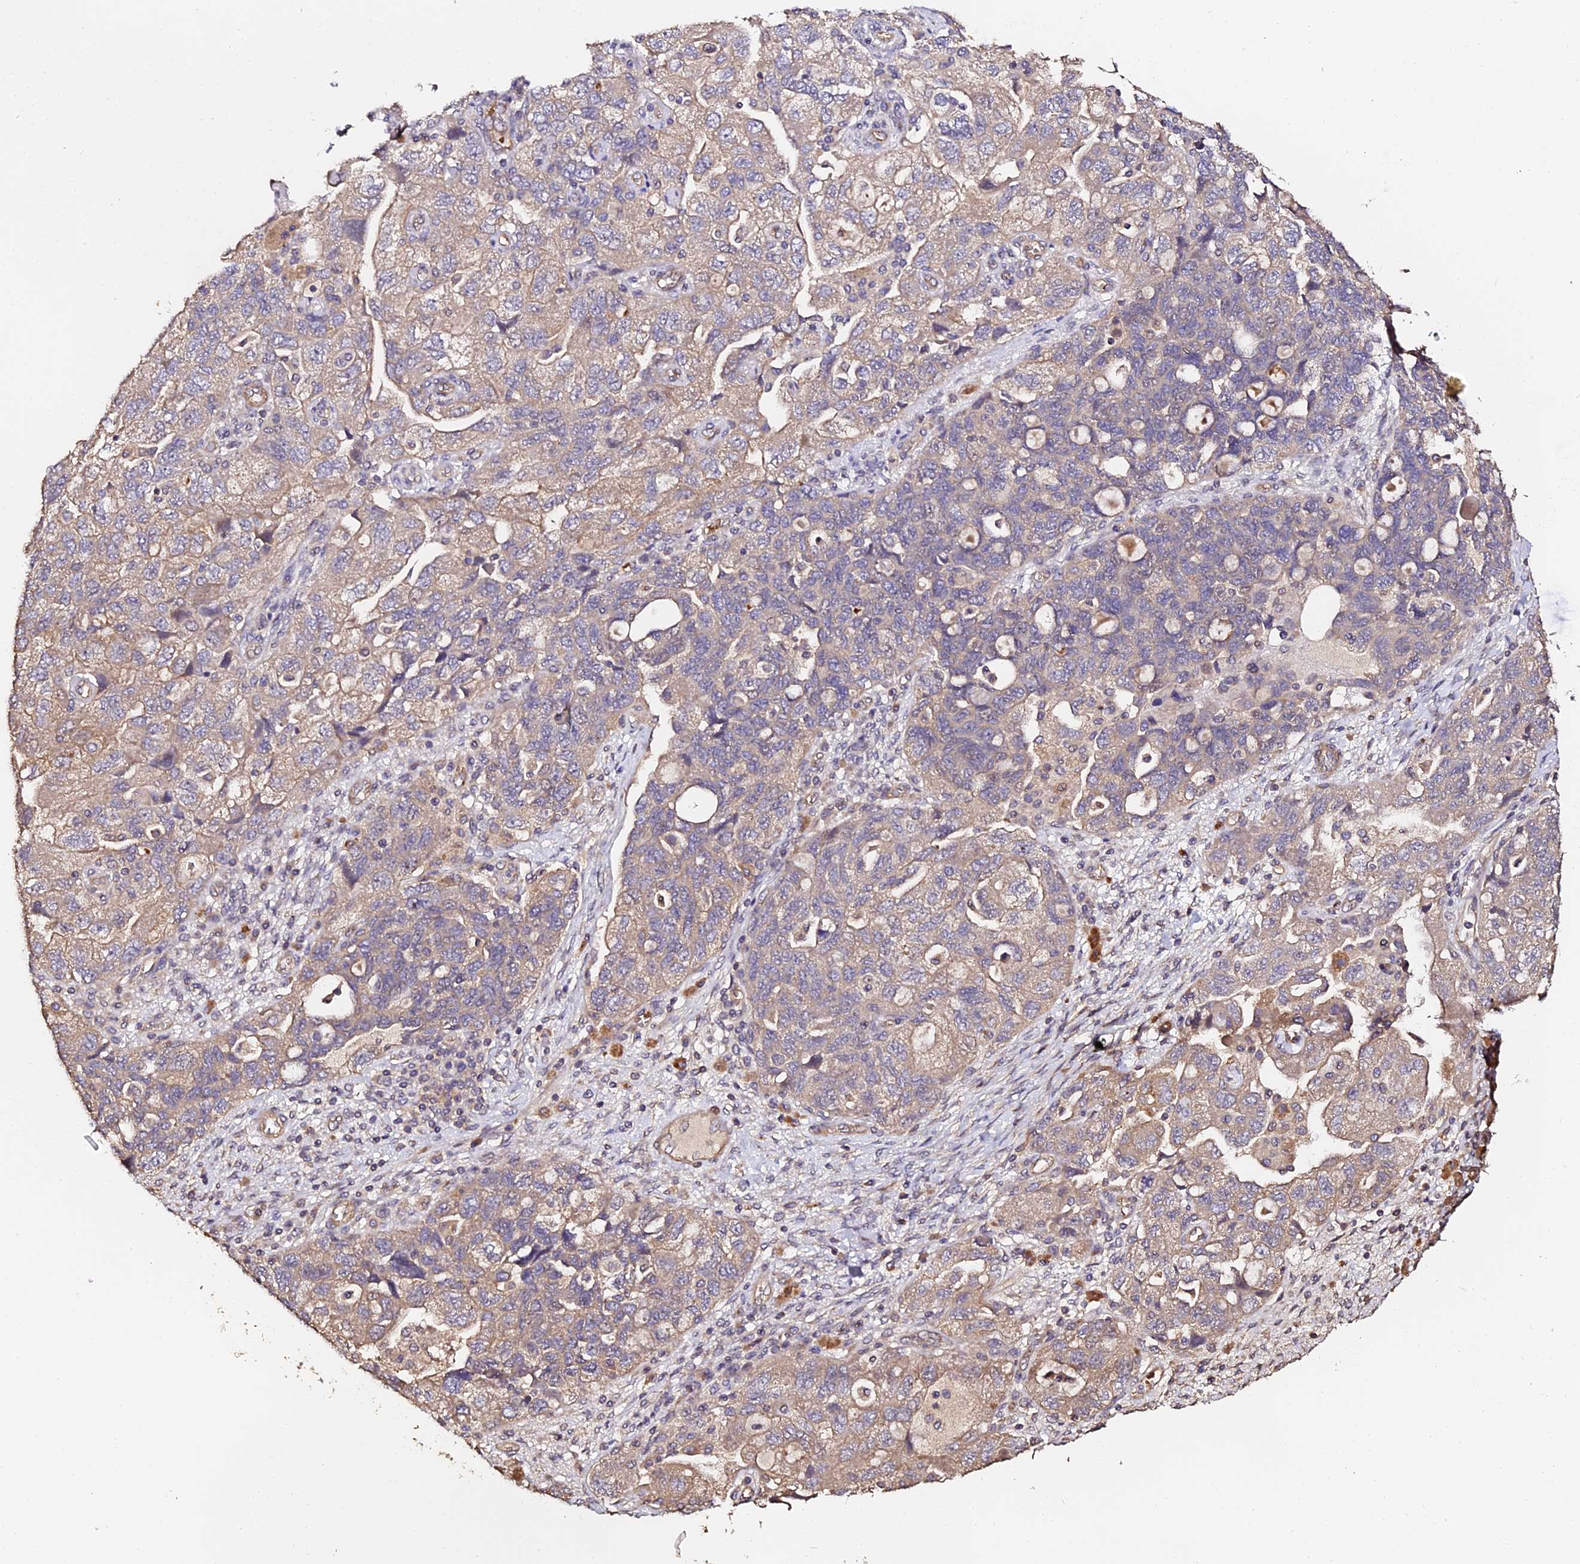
{"staining": {"intensity": "weak", "quantity": "25%-75%", "location": "cytoplasmic/membranous"}, "tissue": "ovarian cancer", "cell_type": "Tumor cells", "image_type": "cancer", "snomed": [{"axis": "morphology", "description": "Carcinoma, endometroid"}, {"axis": "topography", "description": "Ovary"}], "caption": "An immunohistochemistry image of tumor tissue is shown. Protein staining in brown shows weak cytoplasmic/membranous positivity in ovarian cancer (endometroid carcinoma) within tumor cells.", "gene": "TDO2", "patient": {"sex": "female", "age": 51}}